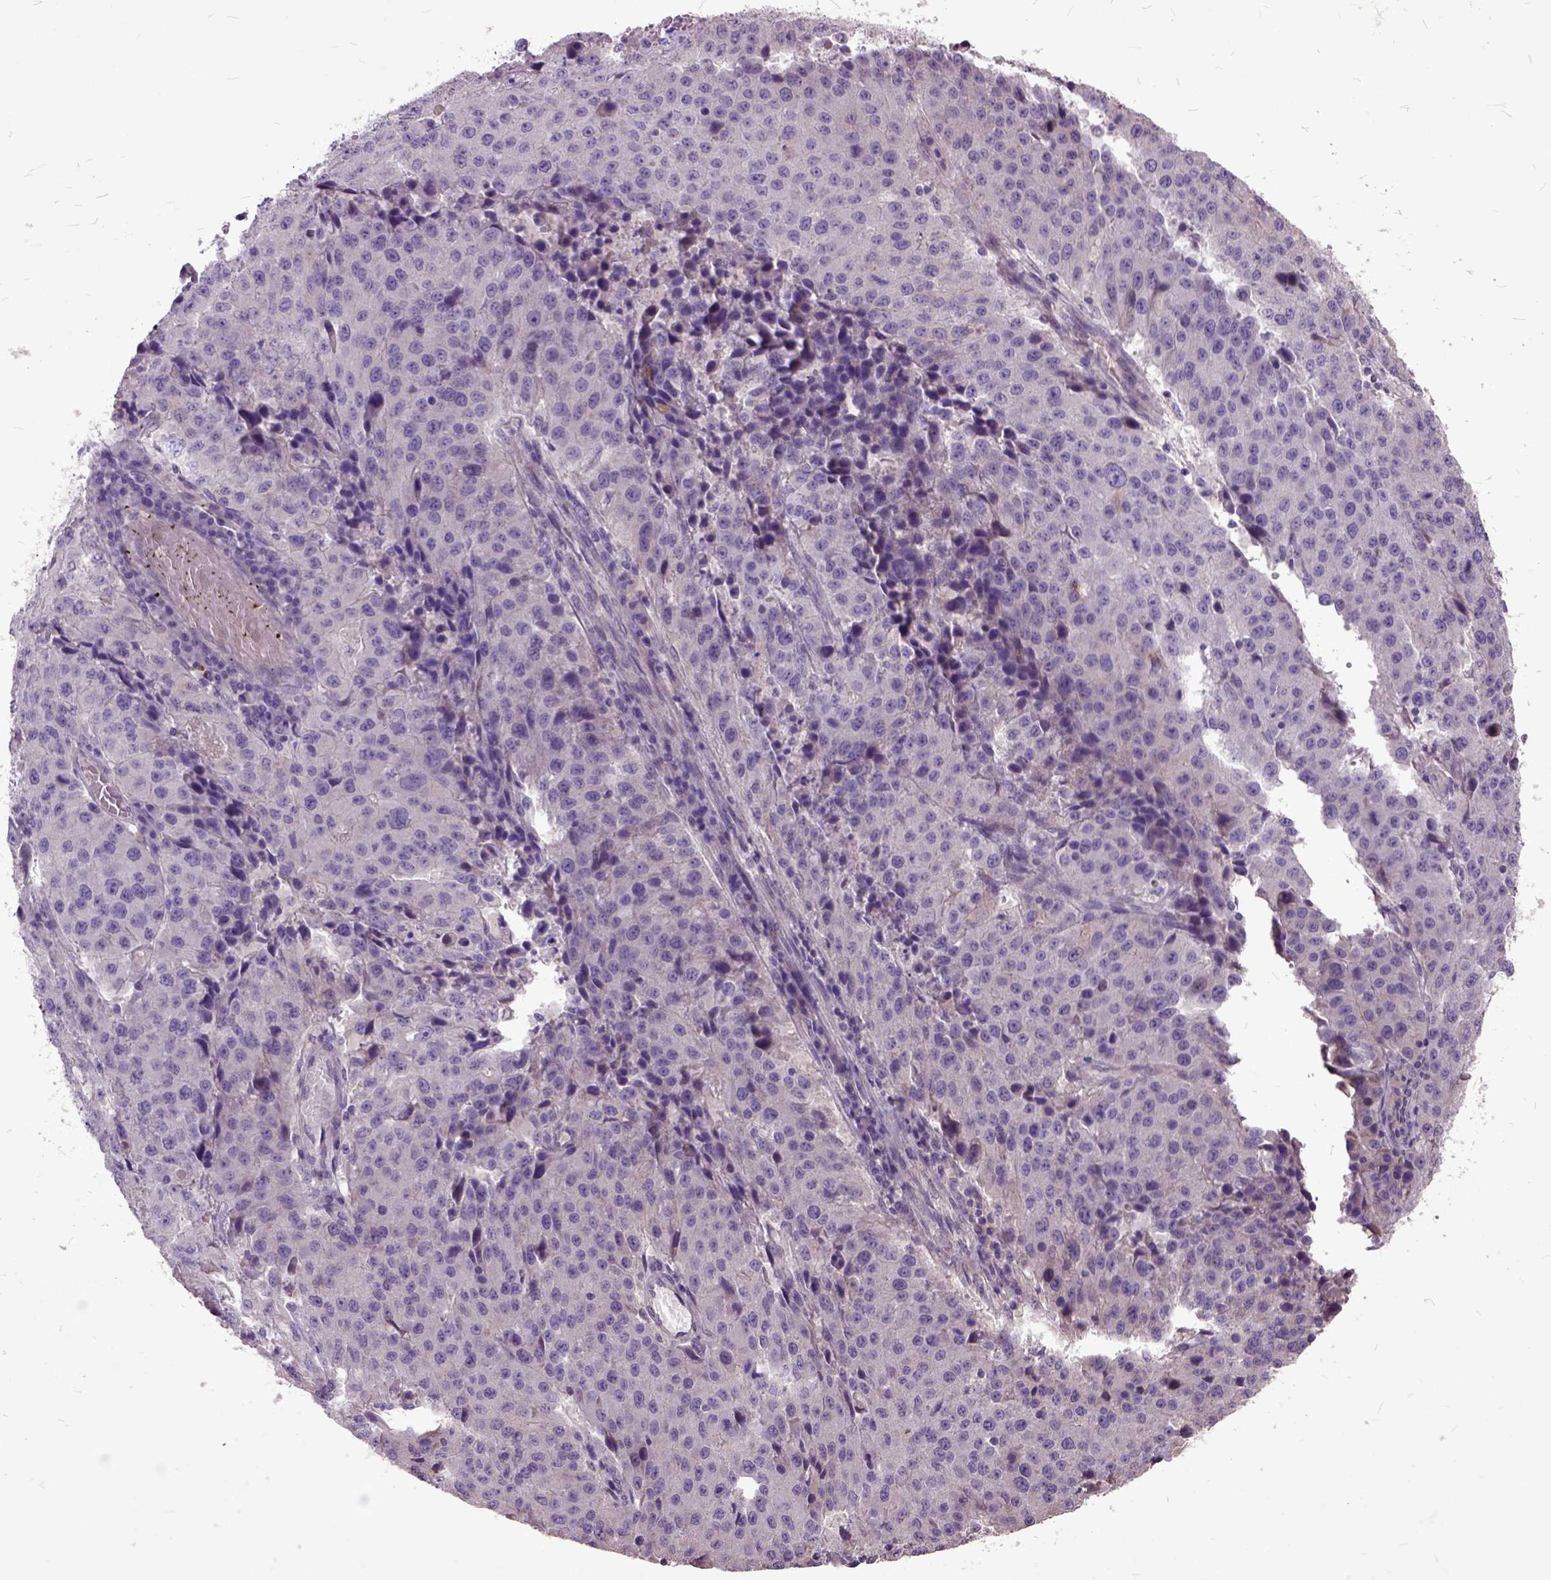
{"staining": {"intensity": "negative", "quantity": "none", "location": "none"}, "tissue": "stomach cancer", "cell_type": "Tumor cells", "image_type": "cancer", "snomed": [{"axis": "morphology", "description": "Adenocarcinoma, NOS"}, {"axis": "topography", "description": "Stomach"}], "caption": "Immunohistochemistry of stomach adenocarcinoma displays no staining in tumor cells.", "gene": "AREG", "patient": {"sex": "male", "age": 71}}